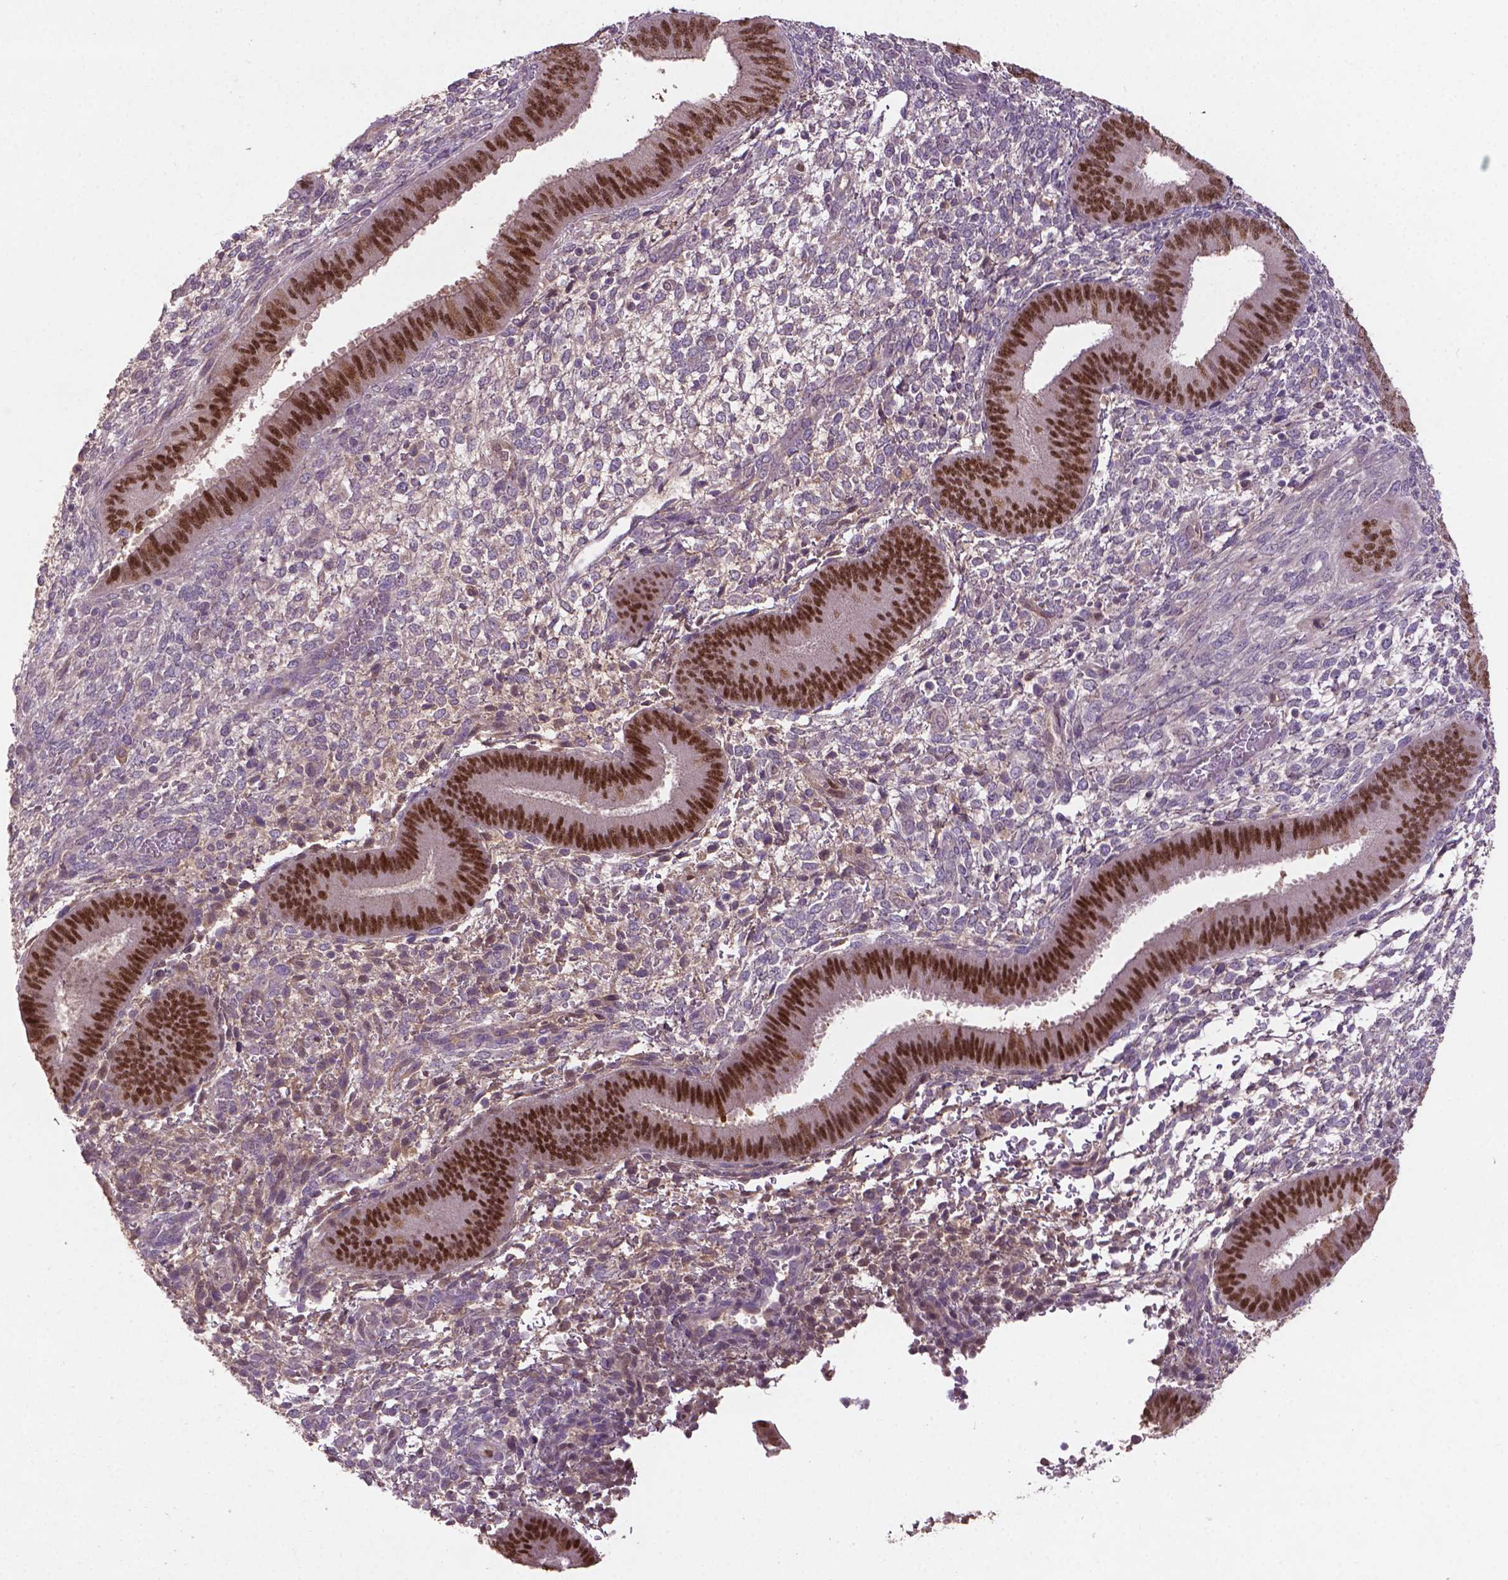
{"staining": {"intensity": "negative", "quantity": "none", "location": "none"}, "tissue": "endometrium", "cell_type": "Cells in endometrial stroma", "image_type": "normal", "snomed": [{"axis": "morphology", "description": "Normal tissue, NOS"}, {"axis": "topography", "description": "Endometrium"}], "caption": "DAB (3,3'-diaminobenzidine) immunohistochemical staining of normal human endometrium displays no significant positivity in cells in endometrial stroma.", "gene": "SOX17", "patient": {"sex": "female", "age": 39}}